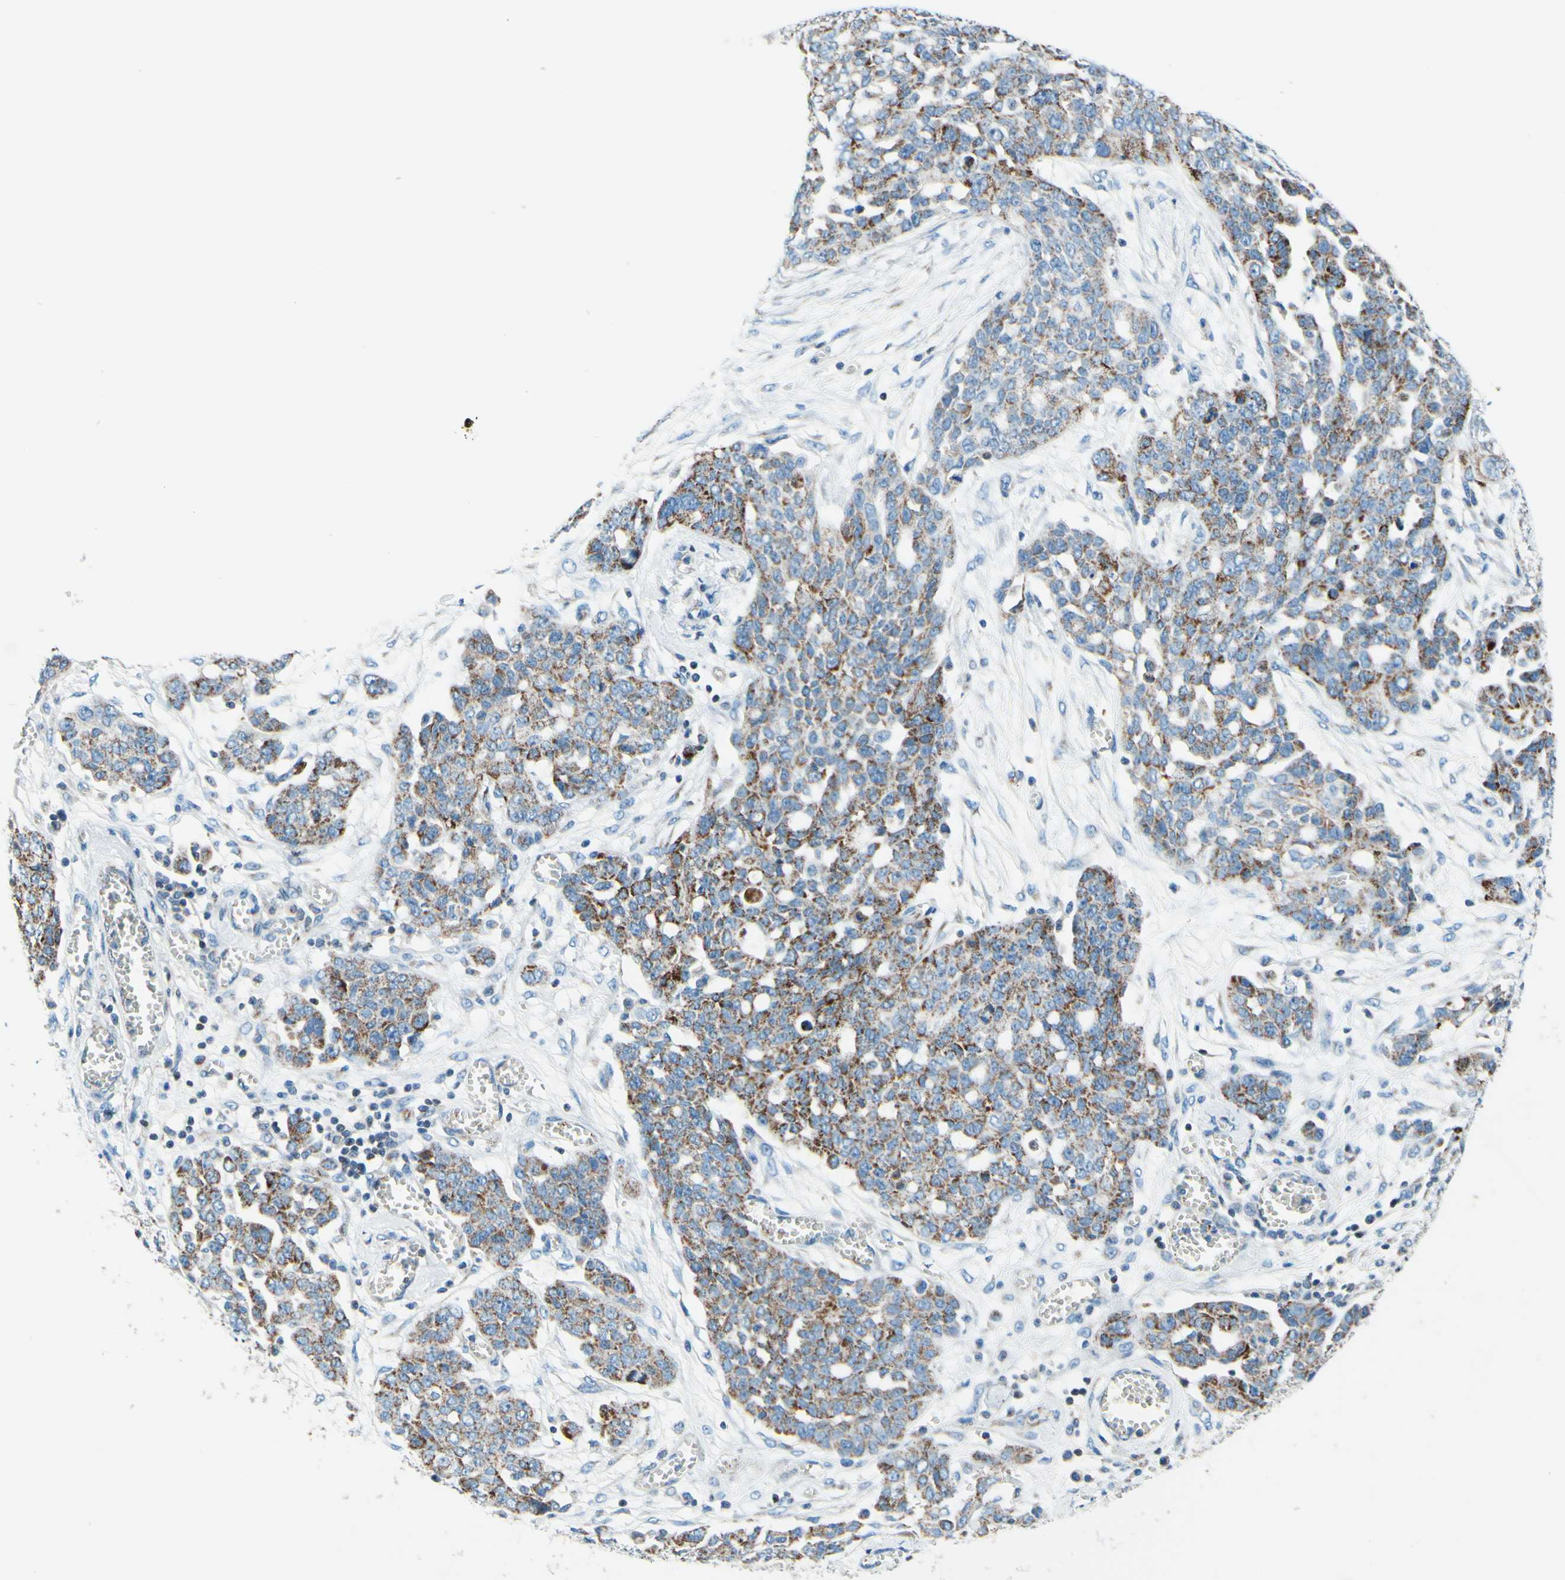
{"staining": {"intensity": "moderate", "quantity": ">75%", "location": "cytoplasmic/membranous"}, "tissue": "ovarian cancer", "cell_type": "Tumor cells", "image_type": "cancer", "snomed": [{"axis": "morphology", "description": "Cystadenocarcinoma, serous, NOS"}, {"axis": "topography", "description": "Soft tissue"}, {"axis": "topography", "description": "Ovary"}], "caption": "Brown immunohistochemical staining in ovarian serous cystadenocarcinoma displays moderate cytoplasmic/membranous staining in about >75% of tumor cells. The staining is performed using DAB brown chromogen to label protein expression. The nuclei are counter-stained blue using hematoxylin.", "gene": "CBX7", "patient": {"sex": "female", "age": 57}}